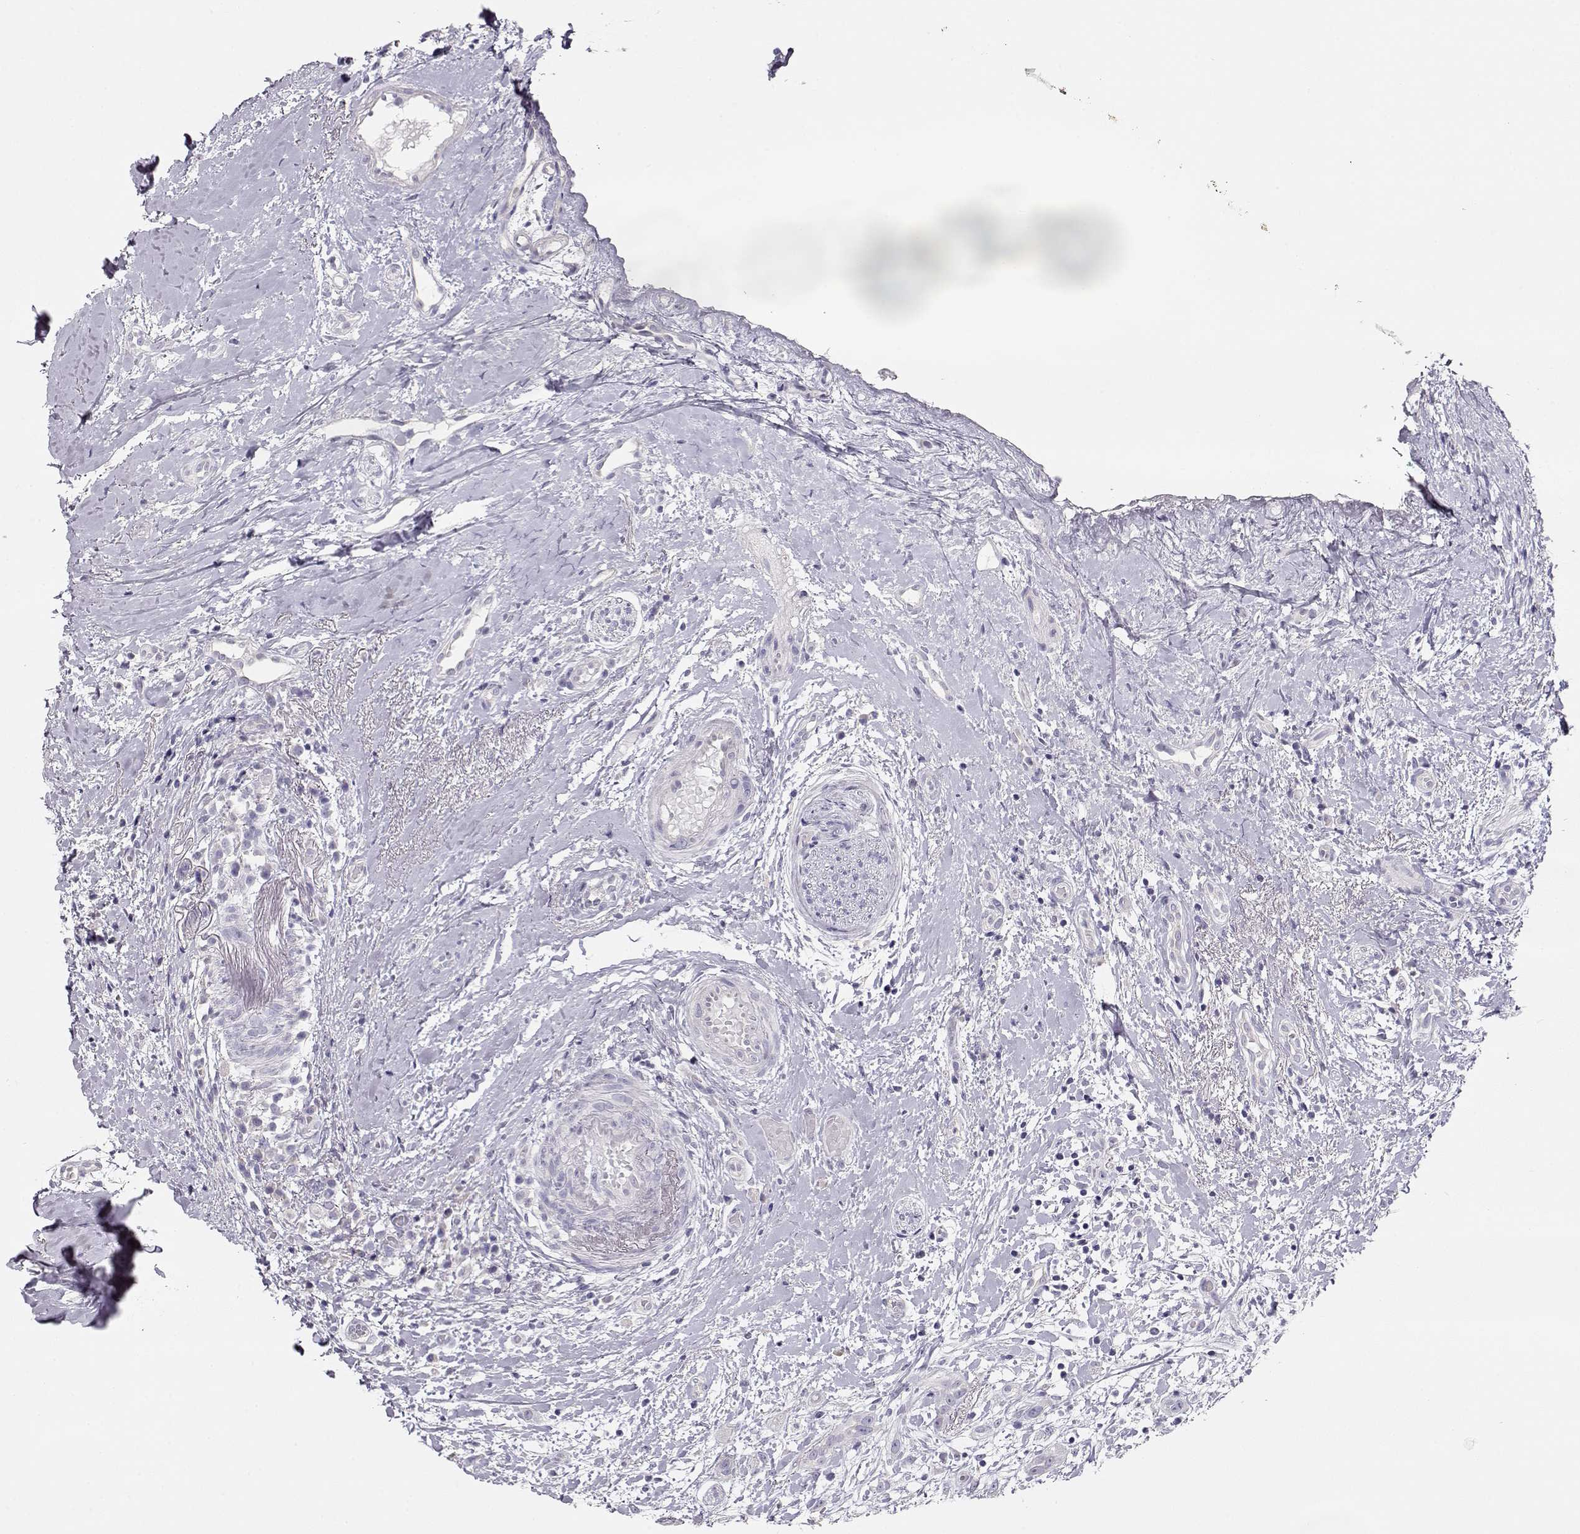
{"staining": {"intensity": "negative", "quantity": "none", "location": "none"}, "tissue": "head and neck cancer", "cell_type": "Tumor cells", "image_type": "cancer", "snomed": [{"axis": "morphology", "description": "Normal tissue, NOS"}, {"axis": "morphology", "description": "Squamous cell carcinoma, NOS"}, {"axis": "topography", "description": "Oral tissue"}, {"axis": "topography", "description": "Salivary gland"}, {"axis": "topography", "description": "Head-Neck"}], "caption": "Tumor cells show no significant protein positivity in head and neck cancer. Brightfield microscopy of immunohistochemistry stained with DAB (brown) and hematoxylin (blue), captured at high magnification.", "gene": "GLIPR1L2", "patient": {"sex": "female", "age": 62}}